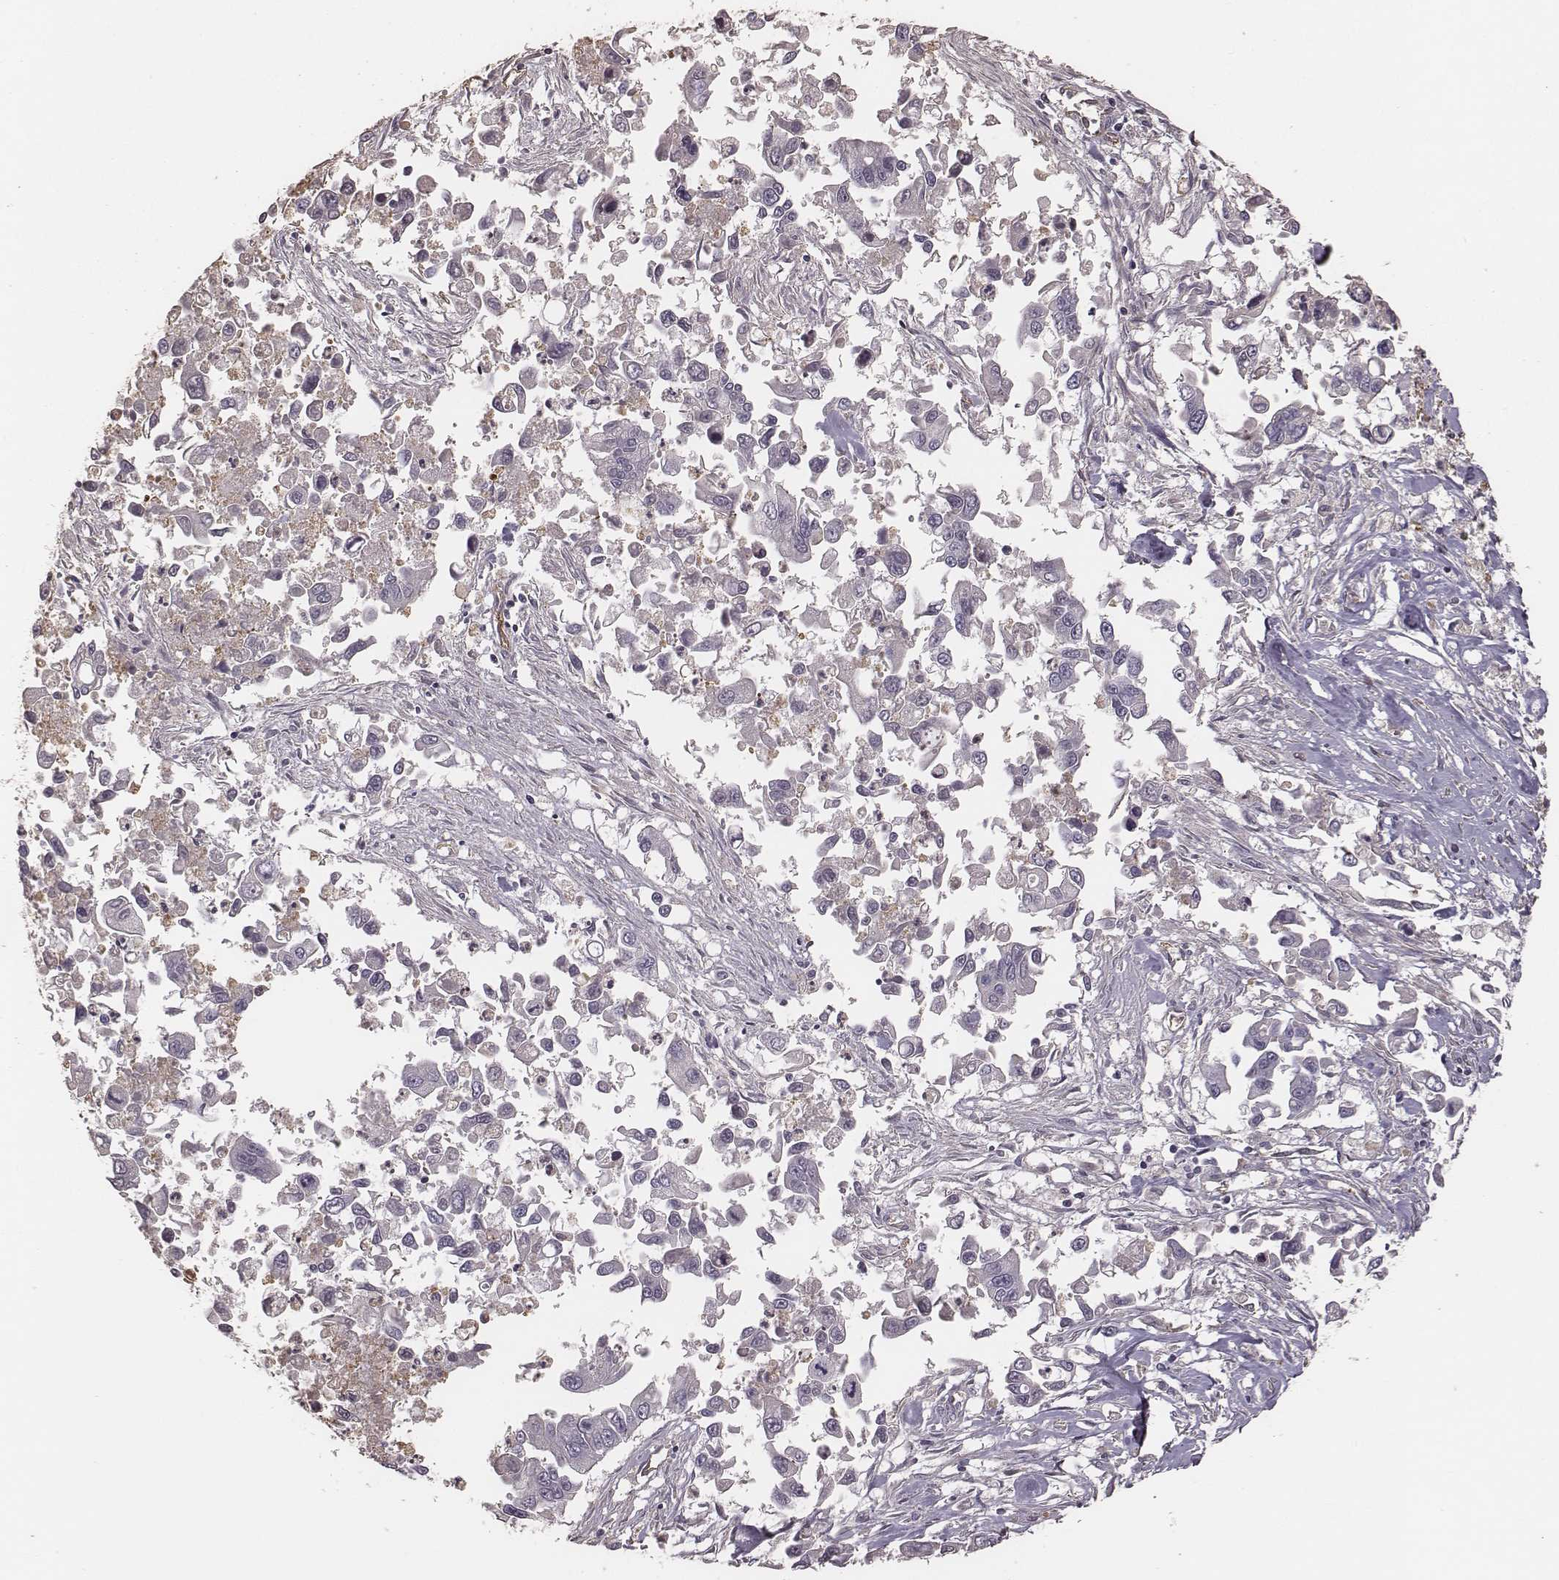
{"staining": {"intensity": "negative", "quantity": "none", "location": "none"}, "tissue": "pancreatic cancer", "cell_type": "Tumor cells", "image_type": "cancer", "snomed": [{"axis": "morphology", "description": "Adenocarcinoma, NOS"}, {"axis": "topography", "description": "Pancreas"}], "caption": "DAB immunohistochemical staining of pancreatic cancer (adenocarcinoma) shows no significant expression in tumor cells. The staining was performed using DAB (3,3'-diaminobenzidine) to visualize the protein expression in brown, while the nuclei were stained in blue with hematoxylin (Magnification: 20x).", "gene": "OTOGL", "patient": {"sex": "female", "age": 83}}